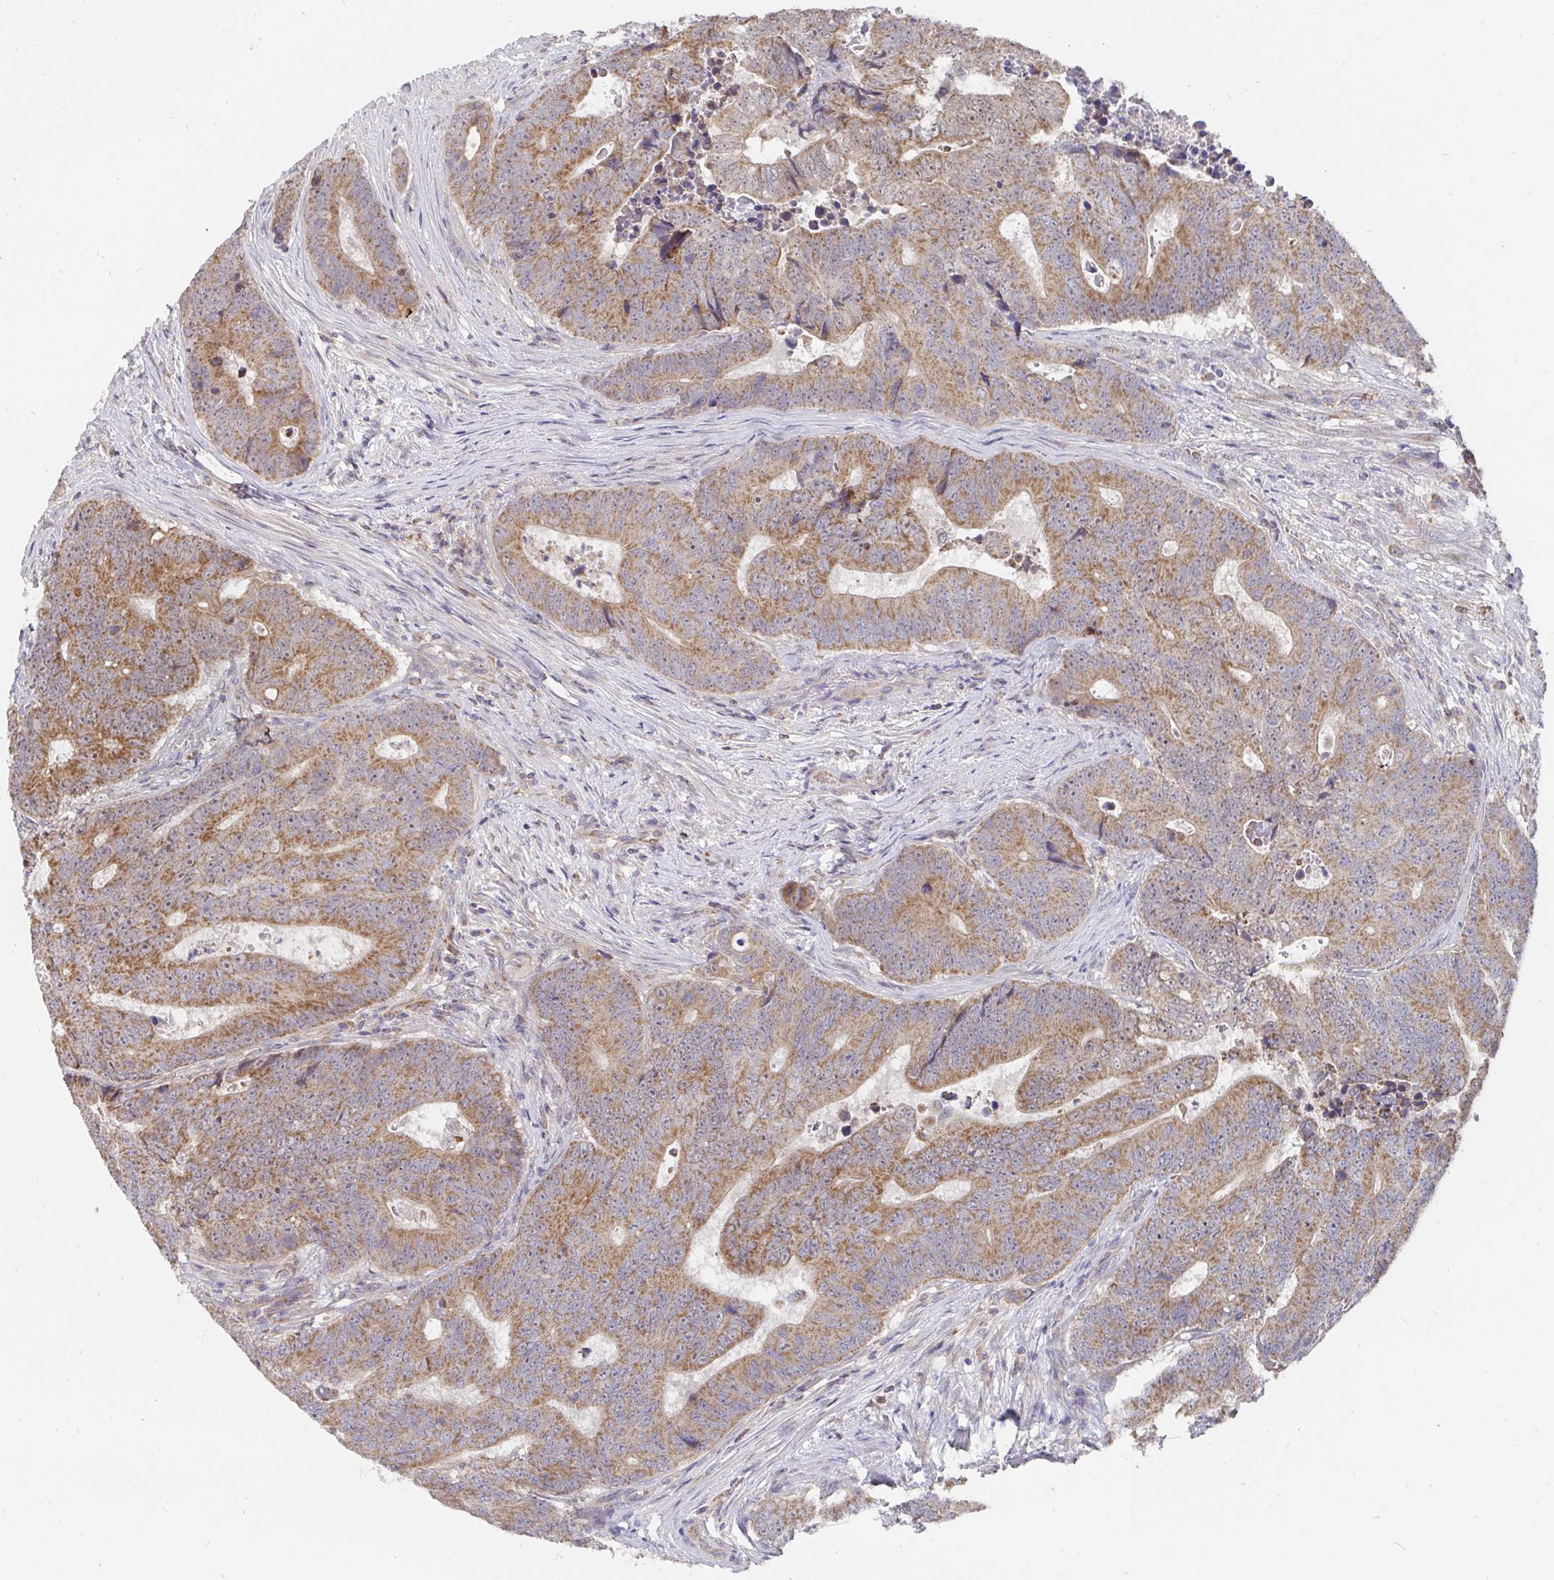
{"staining": {"intensity": "moderate", "quantity": ">75%", "location": "cytoplasmic/membranous"}, "tissue": "colorectal cancer", "cell_type": "Tumor cells", "image_type": "cancer", "snomed": [{"axis": "morphology", "description": "Adenocarcinoma, NOS"}, {"axis": "topography", "description": "Colon"}], "caption": "Immunohistochemical staining of colorectal adenocarcinoma displays medium levels of moderate cytoplasmic/membranous expression in about >75% of tumor cells.", "gene": "PDF", "patient": {"sex": "female", "age": 48}}